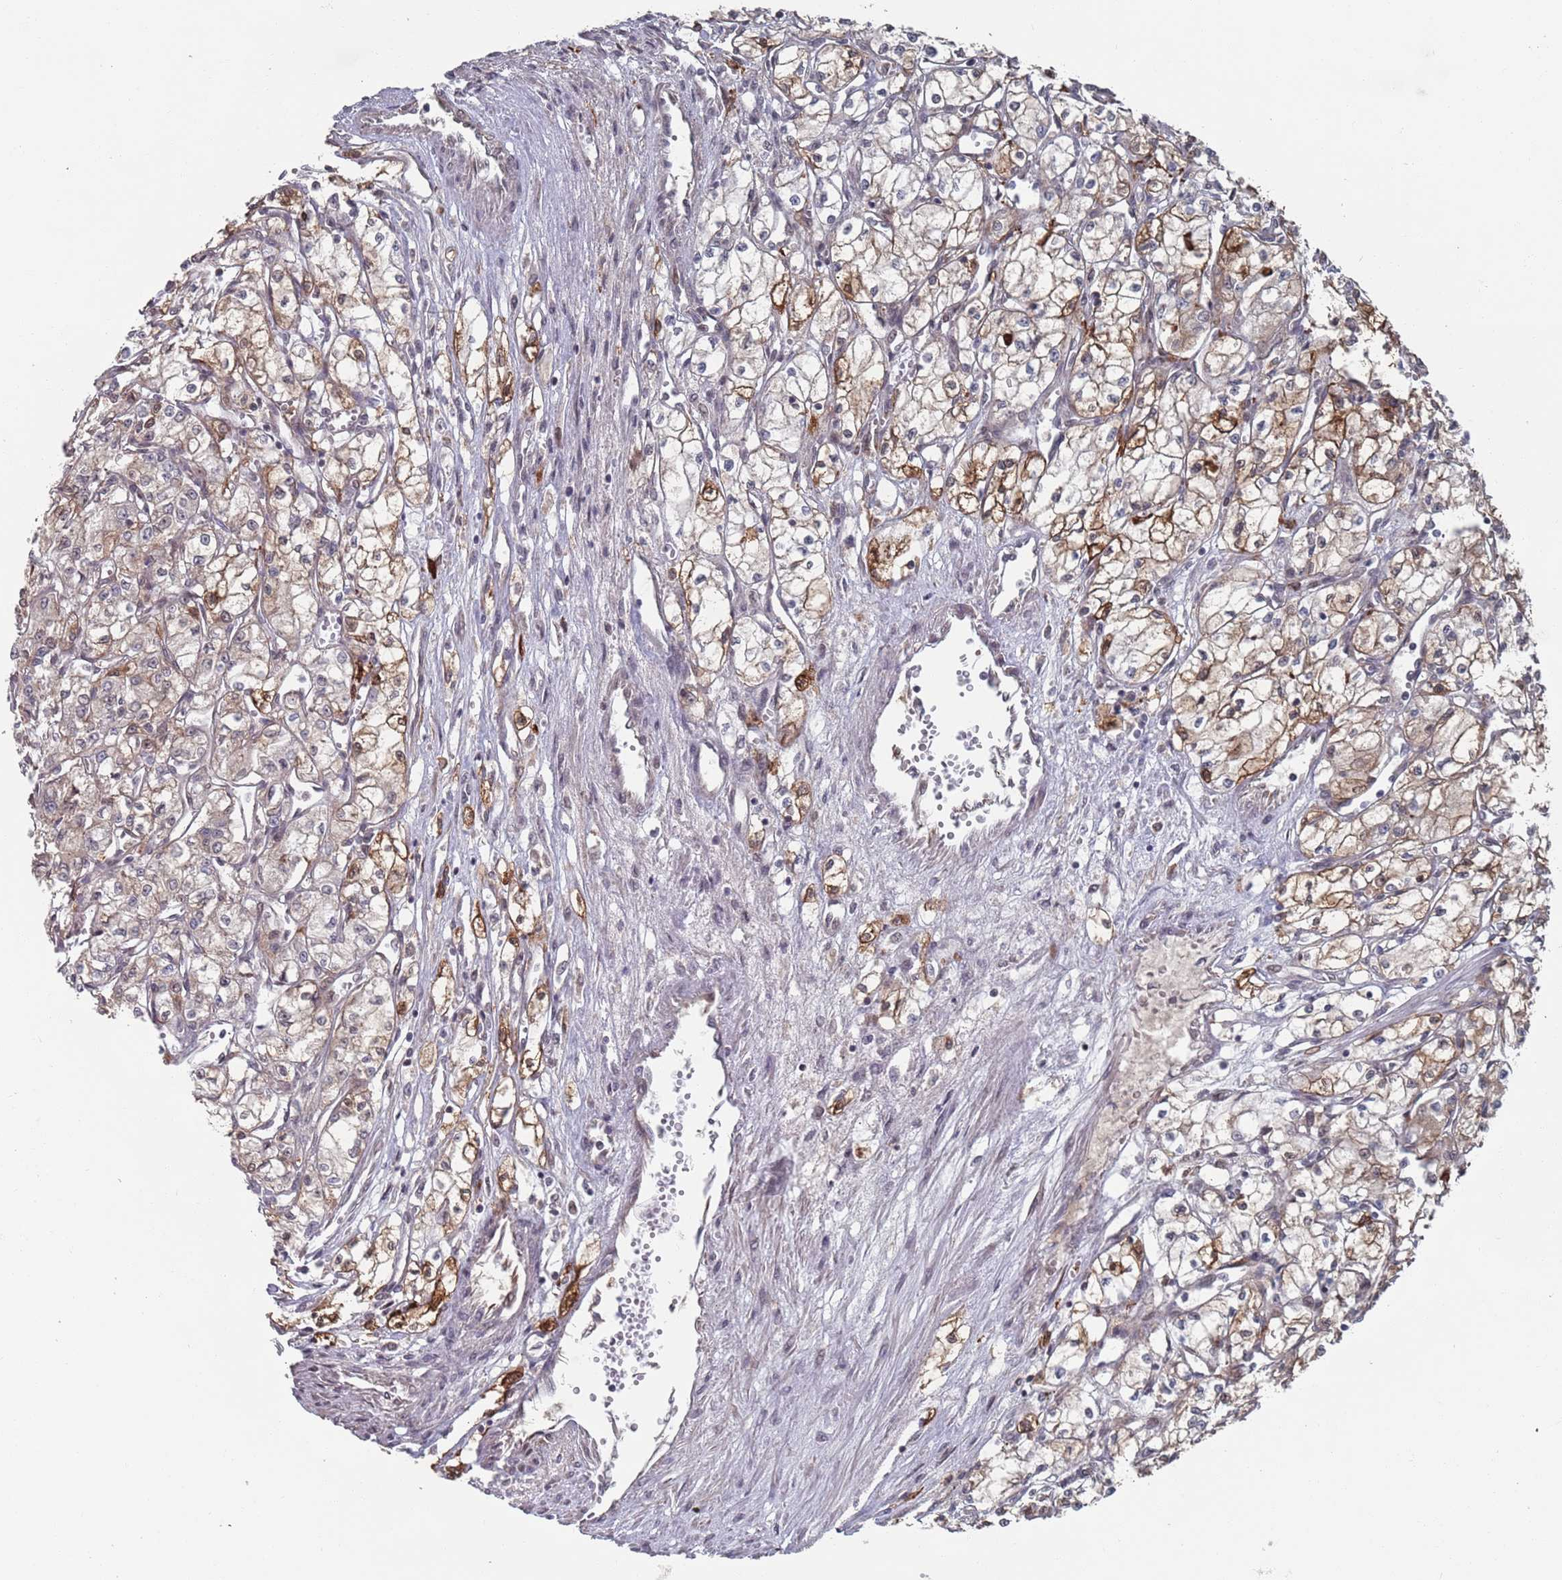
{"staining": {"intensity": "moderate", "quantity": "25%-75%", "location": "cytoplasmic/membranous"}, "tissue": "renal cancer", "cell_type": "Tumor cells", "image_type": "cancer", "snomed": [{"axis": "morphology", "description": "Adenocarcinoma, NOS"}, {"axis": "topography", "description": "Kidney"}], "caption": "Tumor cells show medium levels of moderate cytoplasmic/membranous positivity in about 25%-75% of cells in renal cancer.", "gene": "DGKD", "patient": {"sex": "male", "age": 59}}